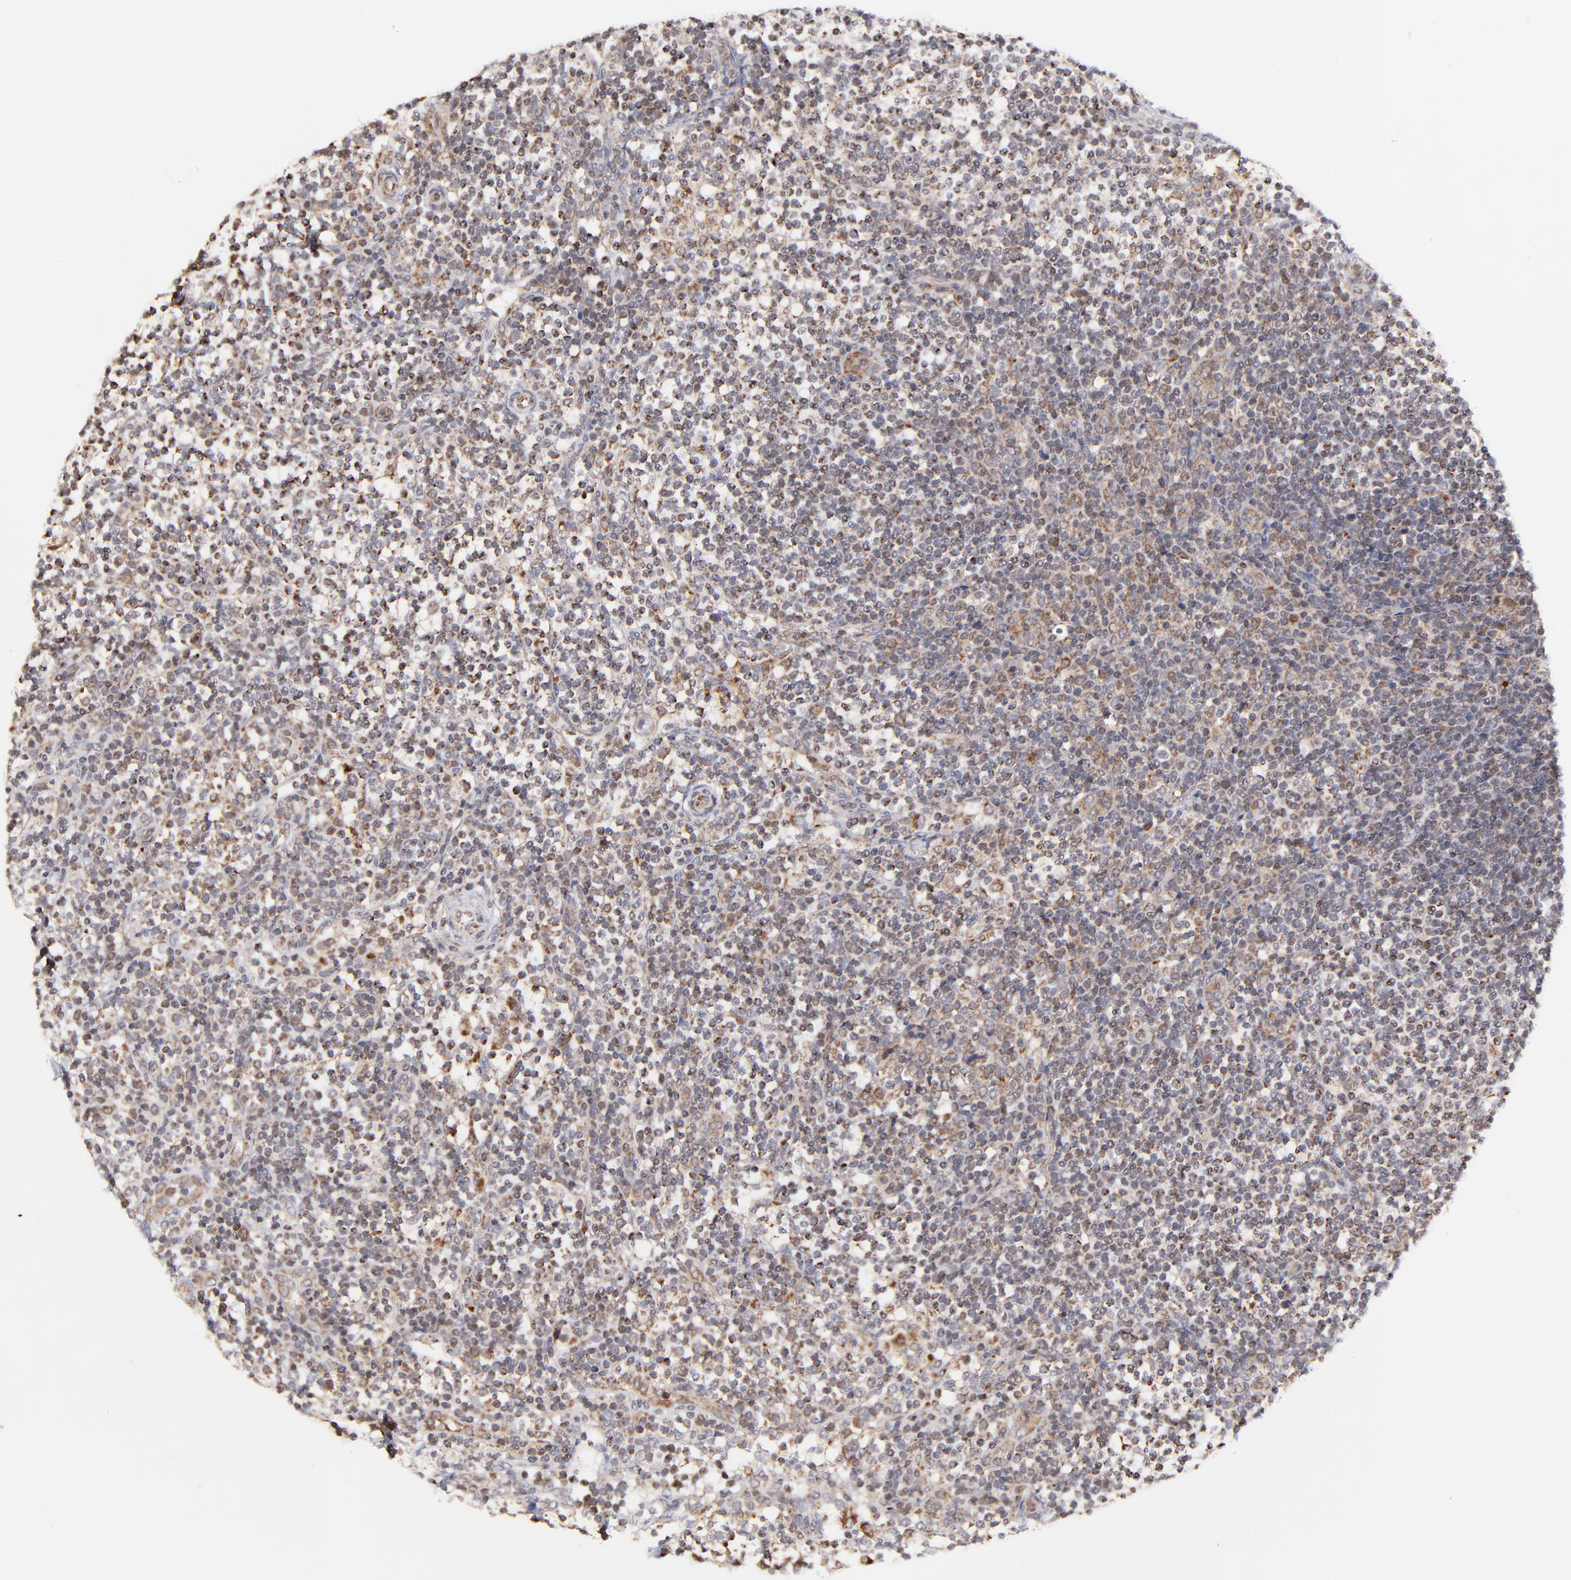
{"staining": {"intensity": "moderate", "quantity": "<25%", "location": "cytoplasmic/membranous"}, "tissue": "lymphoma", "cell_type": "Tumor cells", "image_type": "cancer", "snomed": [{"axis": "morphology", "description": "Malignant lymphoma, non-Hodgkin's type, Low grade"}, {"axis": "topography", "description": "Lymph node"}], "caption": "DAB immunohistochemical staining of lymphoma reveals moderate cytoplasmic/membranous protein expression in approximately <25% of tumor cells. The staining is performed using DAB (3,3'-diaminobenzidine) brown chromogen to label protein expression. The nuclei are counter-stained blue using hematoxylin.", "gene": "MAP2K7", "patient": {"sex": "female", "age": 76}}